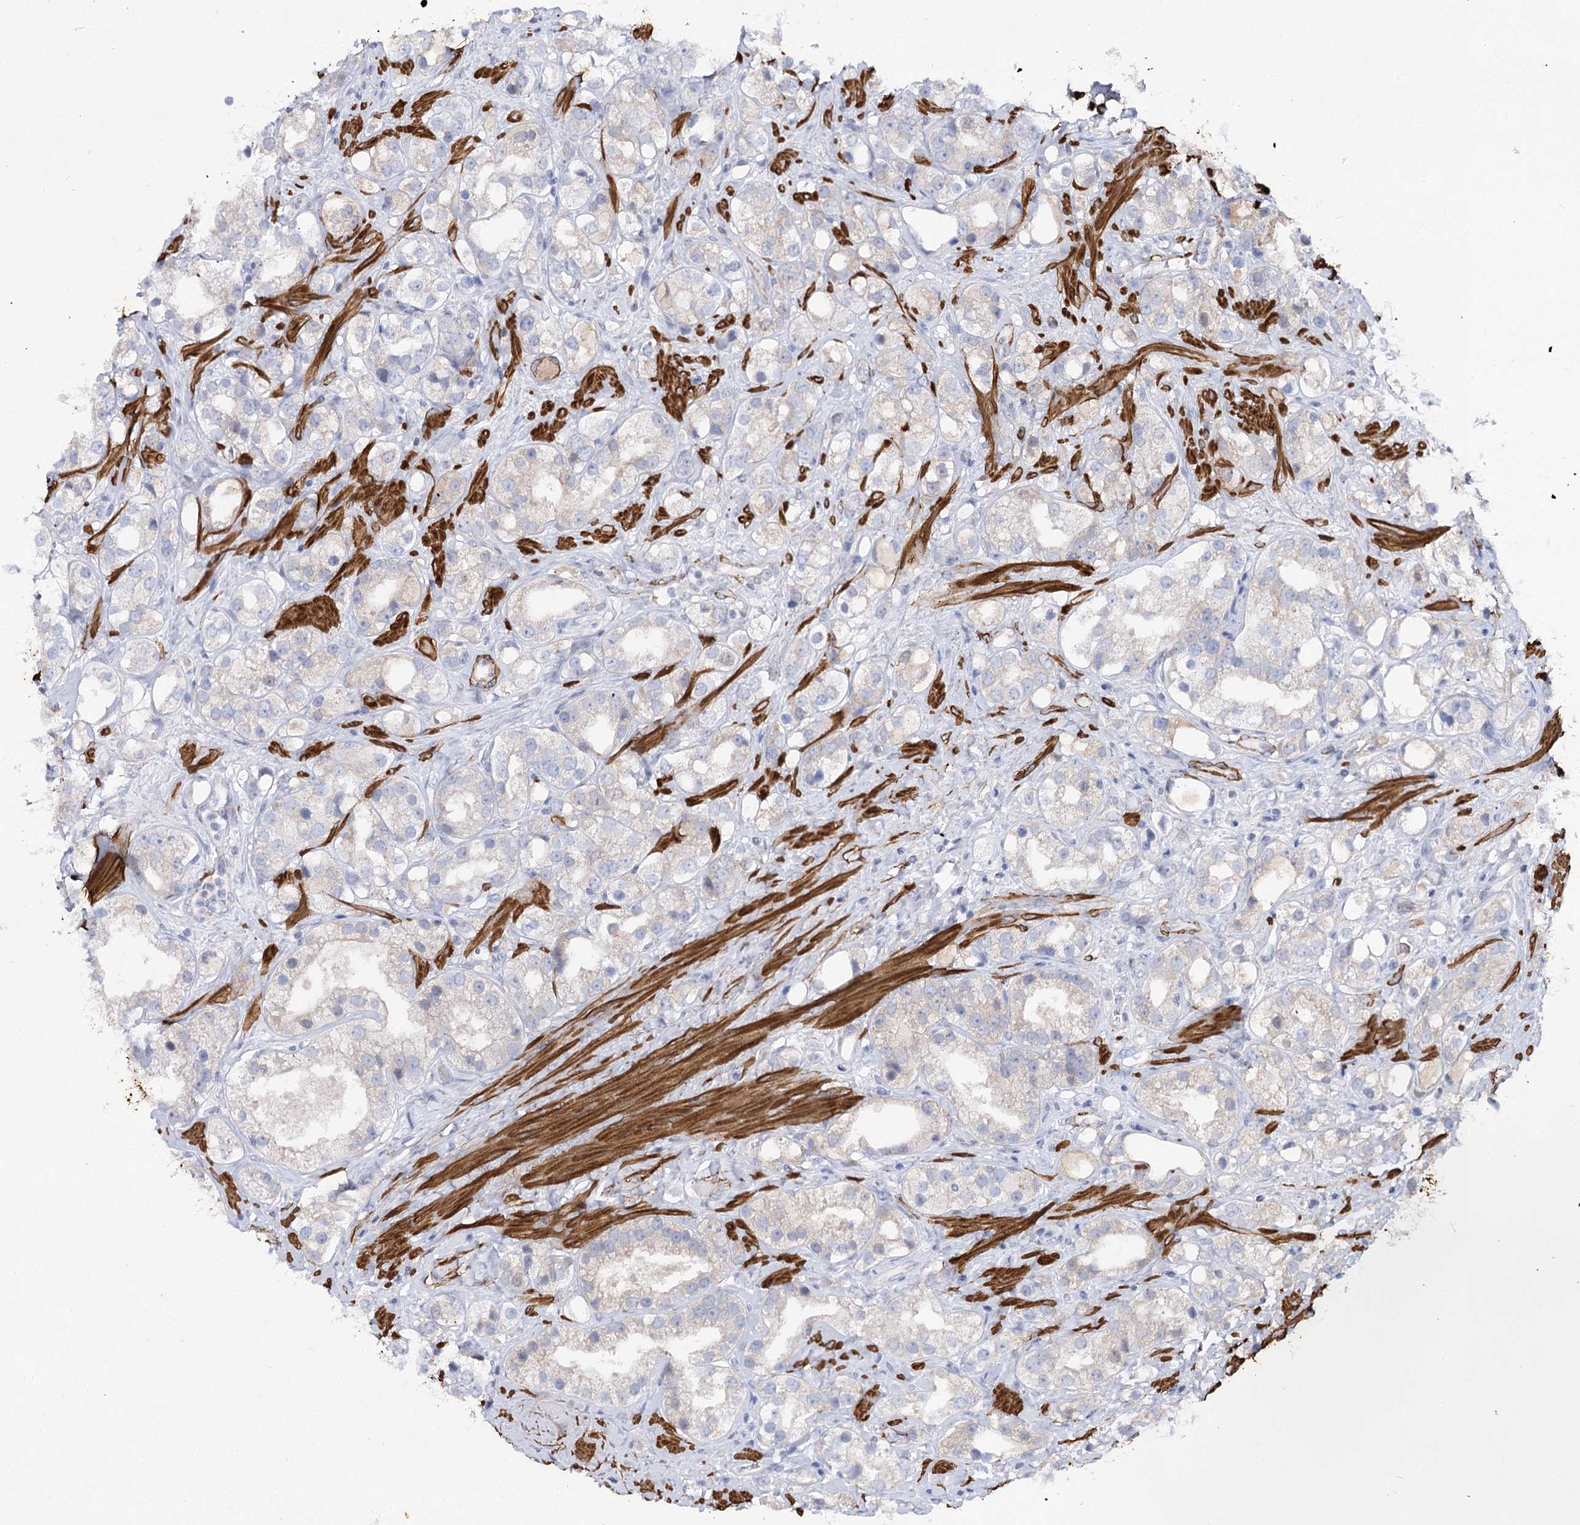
{"staining": {"intensity": "negative", "quantity": "none", "location": "none"}, "tissue": "prostate cancer", "cell_type": "Tumor cells", "image_type": "cancer", "snomed": [{"axis": "morphology", "description": "Adenocarcinoma, NOS"}, {"axis": "topography", "description": "Prostate"}], "caption": "Human prostate cancer stained for a protein using immunohistochemistry reveals no positivity in tumor cells.", "gene": "RTN2", "patient": {"sex": "male", "age": 79}}